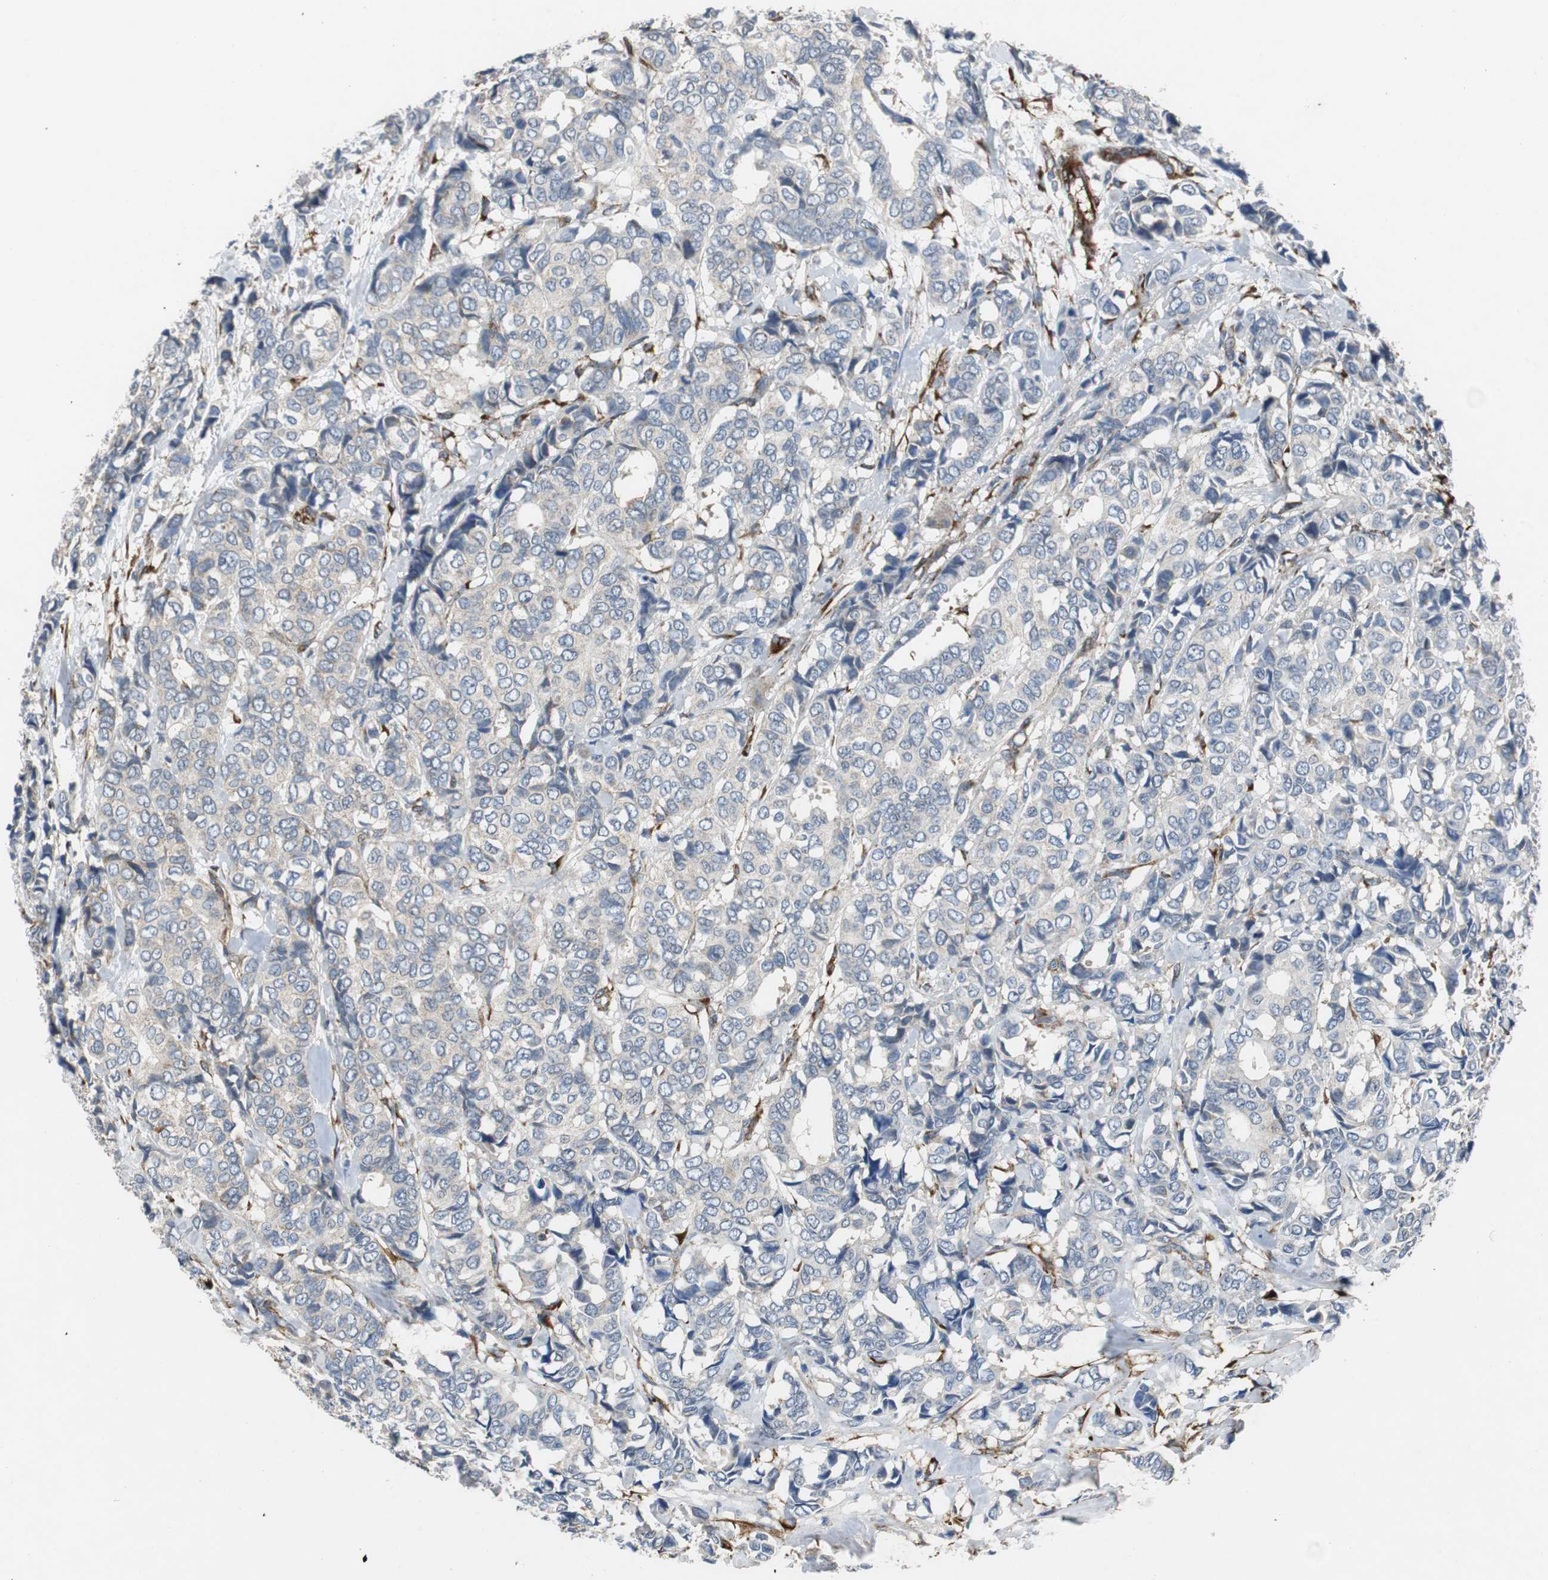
{"staining": {"intensity": "negative", "quantity": "none", "location": "none"}, "tissue": "breast cancer", "cell_type": "Tumor cells", "image_type": "cancer", "snomed": [{"axis": "morphology", "description": "Duct carcinoma"}, {"axis": "topography", "description": "Breast"}], "caption": "A histopathology image of infiltrating ductal carcinoma (breast) stained for a protein demonstrates no brown staining in tumor cells. (DAB IHC visualized using brightfield microscopy, high magnification).", "gene": "ISCU", "patient": {"sex": "female", "age": 87}}